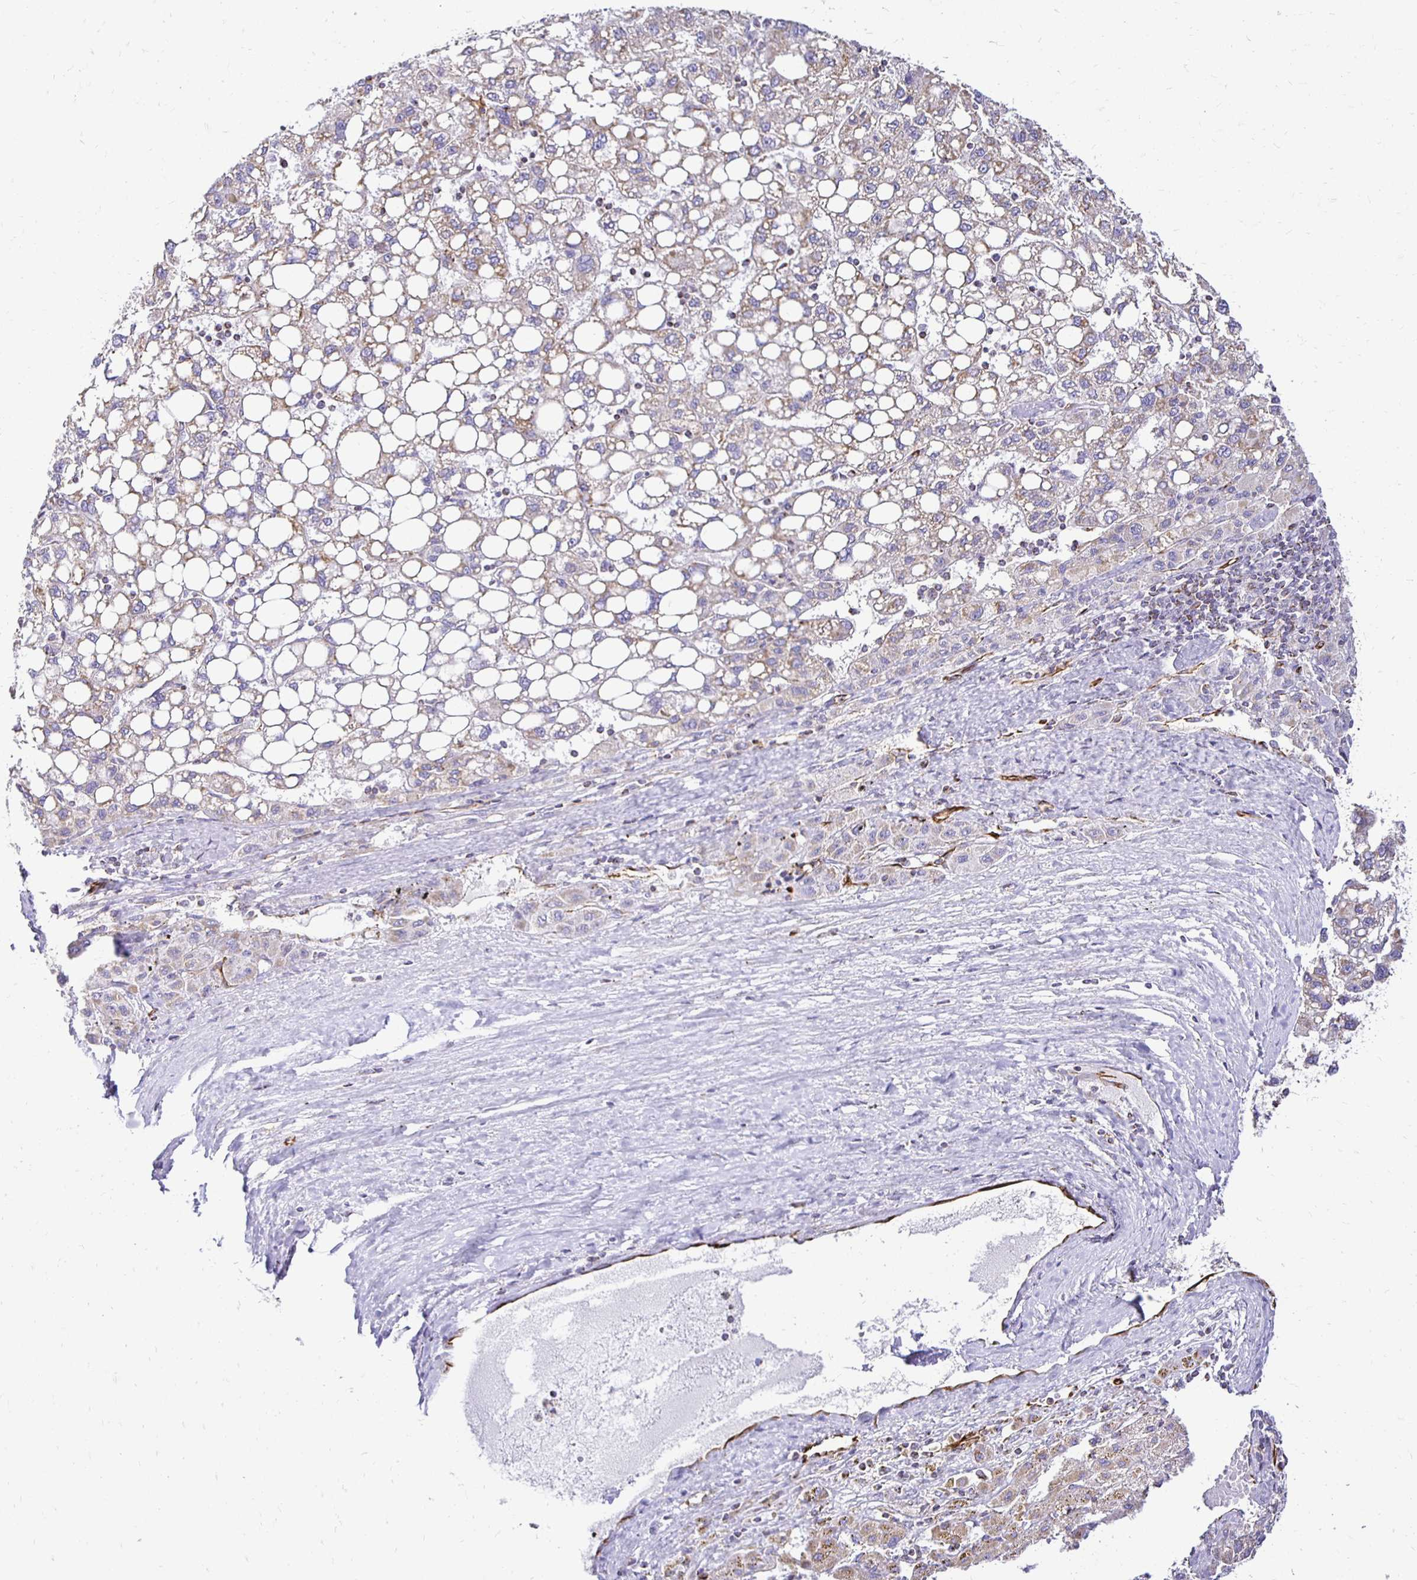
{"staining": {"intensity": "weak", "quantity": "25%-75%", "location": "cytoplasmic/membranous"}, "tissue": "liver cancer", "cell_type": "Tumor cells", "image_type": "cancer", "snomed": [{"axis": "morphology", "description": "Carcinoma, Hepatocellular, NOS"}, {"axis": "topography", "description": "Liver"}], "caption": "Immunohistochemical staining of human liver cancer (hepatocellular carcinoma) reveals low levels of weak cytoplasmic/membranous protein expression in about 25%-75% of tumor cells. (brown staining indicates protein expression, while blue staining denotes nuclei).", "gene": "PLAAT2", "patient": {"sex": "female", "age": 82}}